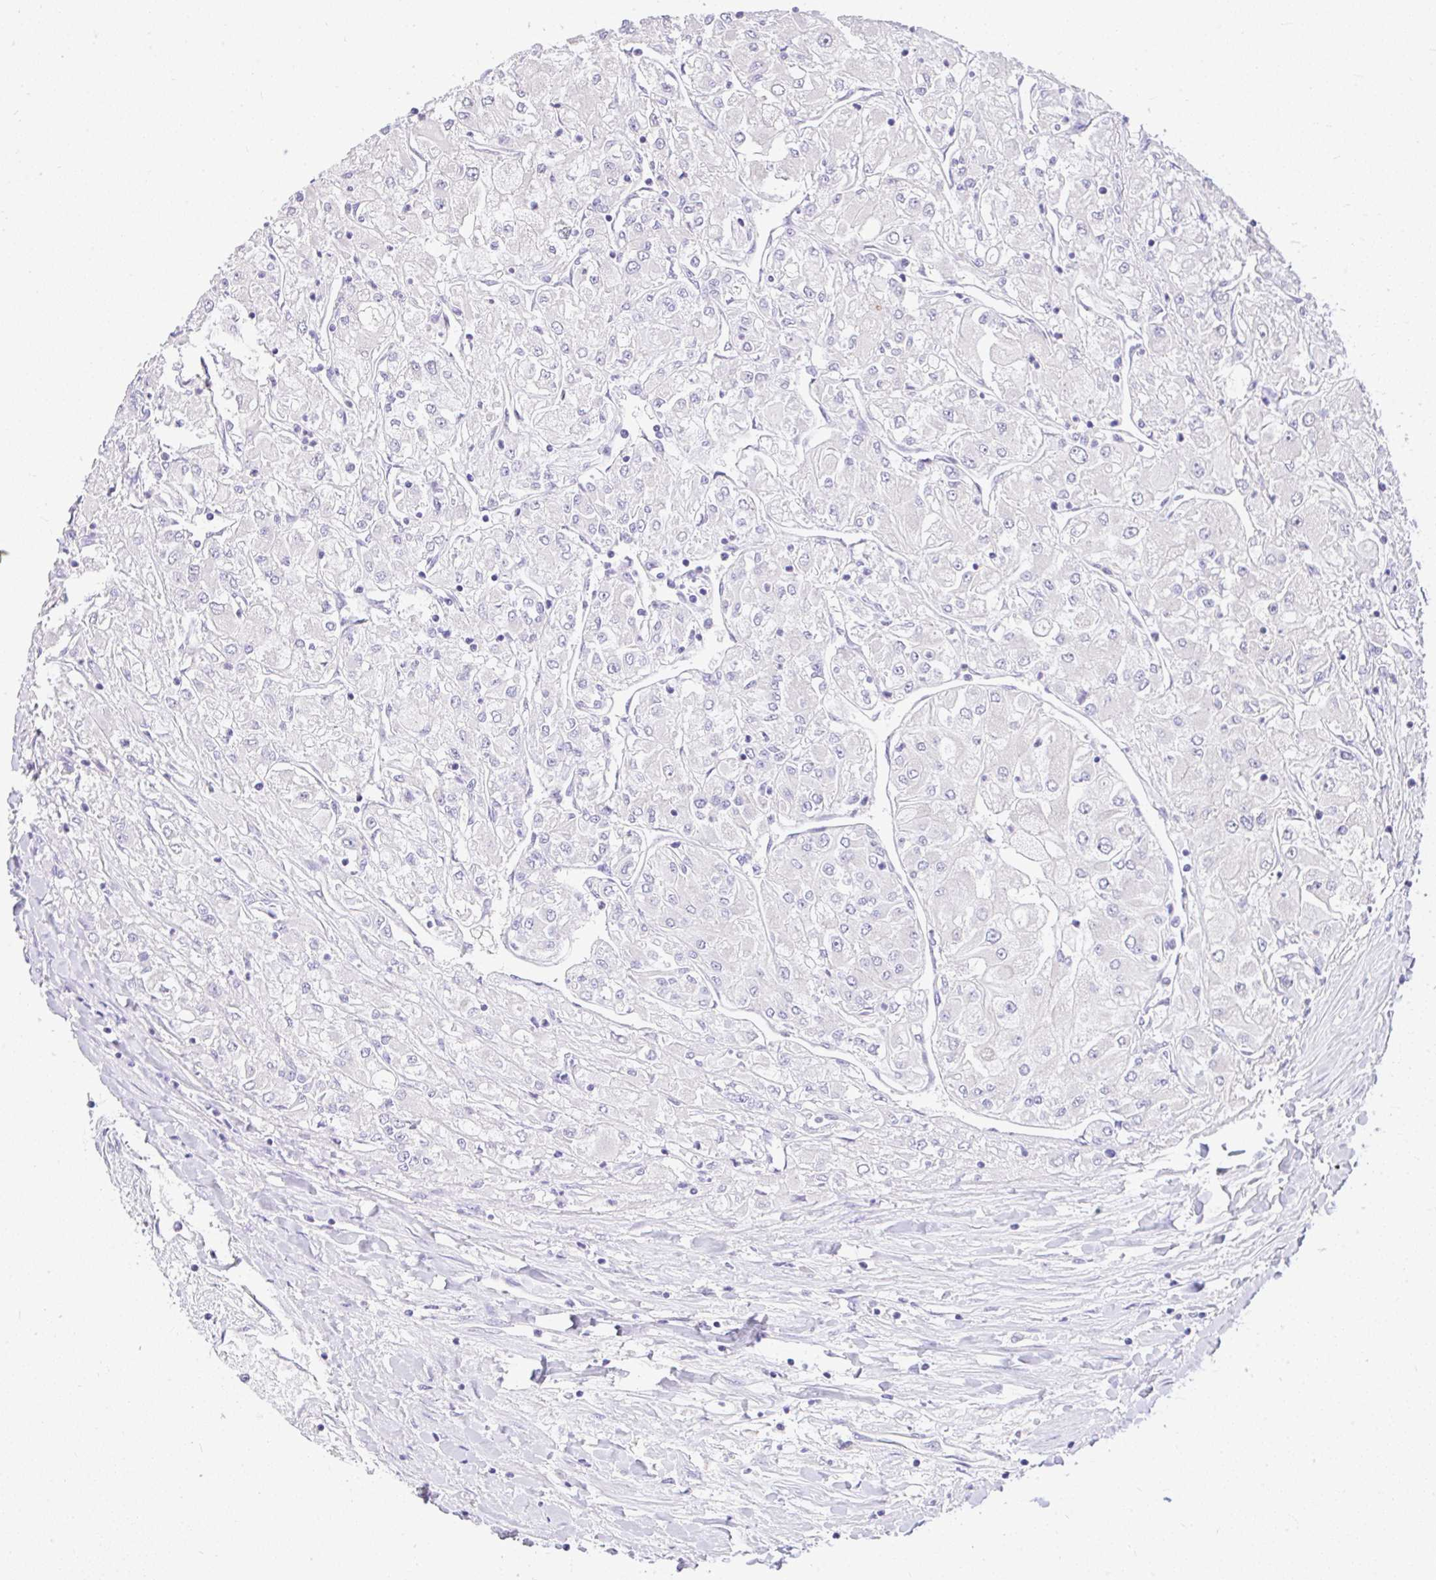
{"staining": {"intensity": "negative", "quantity": "none", "location": "none"}, "tissue": "renal cancer", "cell_type": "Tumor cells", "image_type": "cancer", "snomed": [{"axis": "morphology", "description": "Adenocarcinoma, NOS"}, {"axis": "topography", "description": "Kidney"}], "caption": "Renal adenocarcinoma was stained to show a protein in brown. There is no significant expression in tumor cells.", "gene": "CTU1", "patient": {"sex": "male", "age": 80}}